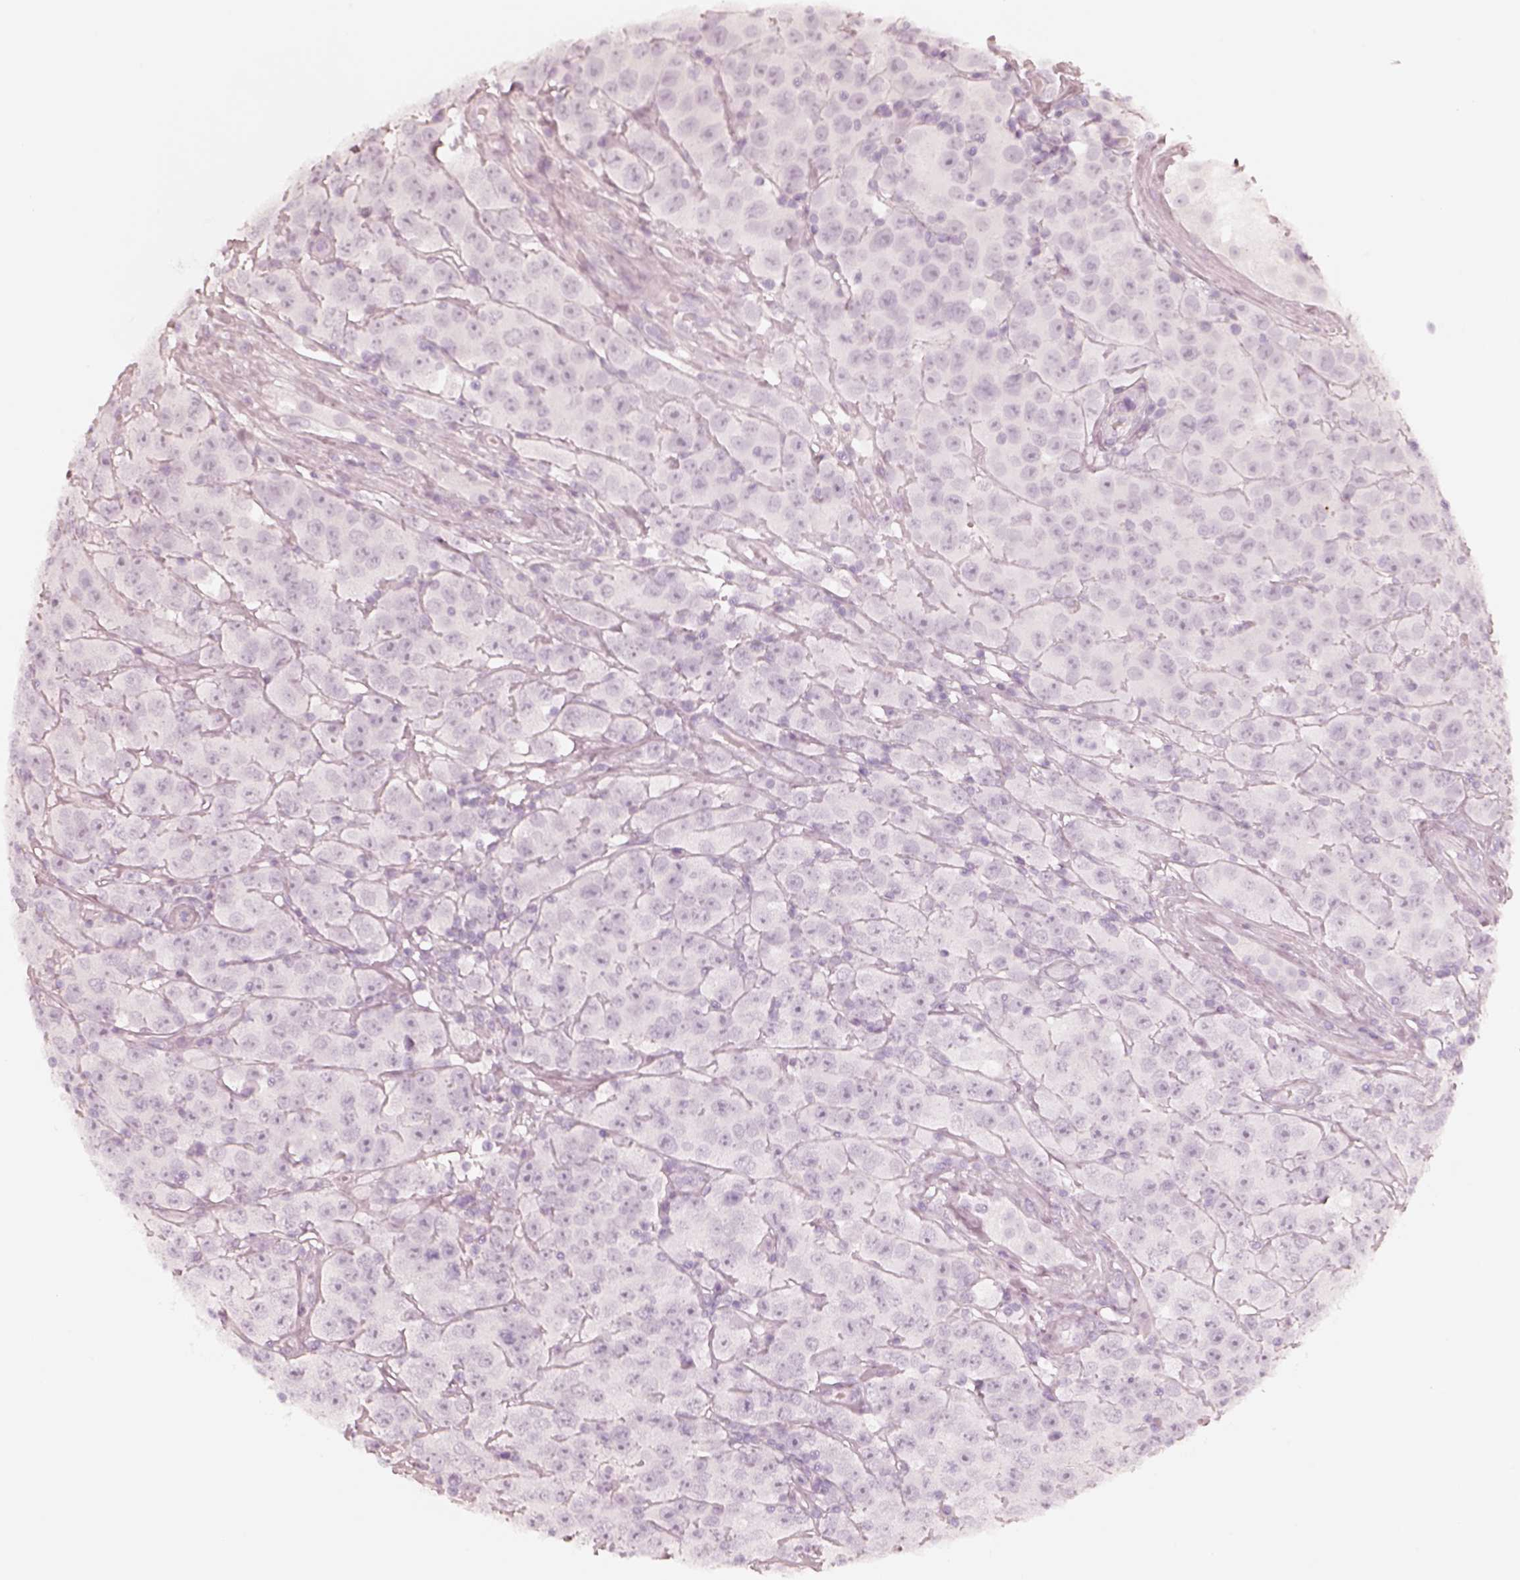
{"staining": {"intensity": "negative", "quantity": "none", "location": "none"}, "tissue": "testis cancer", "cell_type": "Tumor cells", "image_type": "cancer", "snomed": [{"axis": "morphology", "description": "Seminoma, NOS"}, {"axis": "topography", "description": "Testis"}], "caption": "Tumor cells are negative for brown protein staining in seminoma (testis).", "gene": "KRT82", "patient": {"sex": "male", "age": 52}}